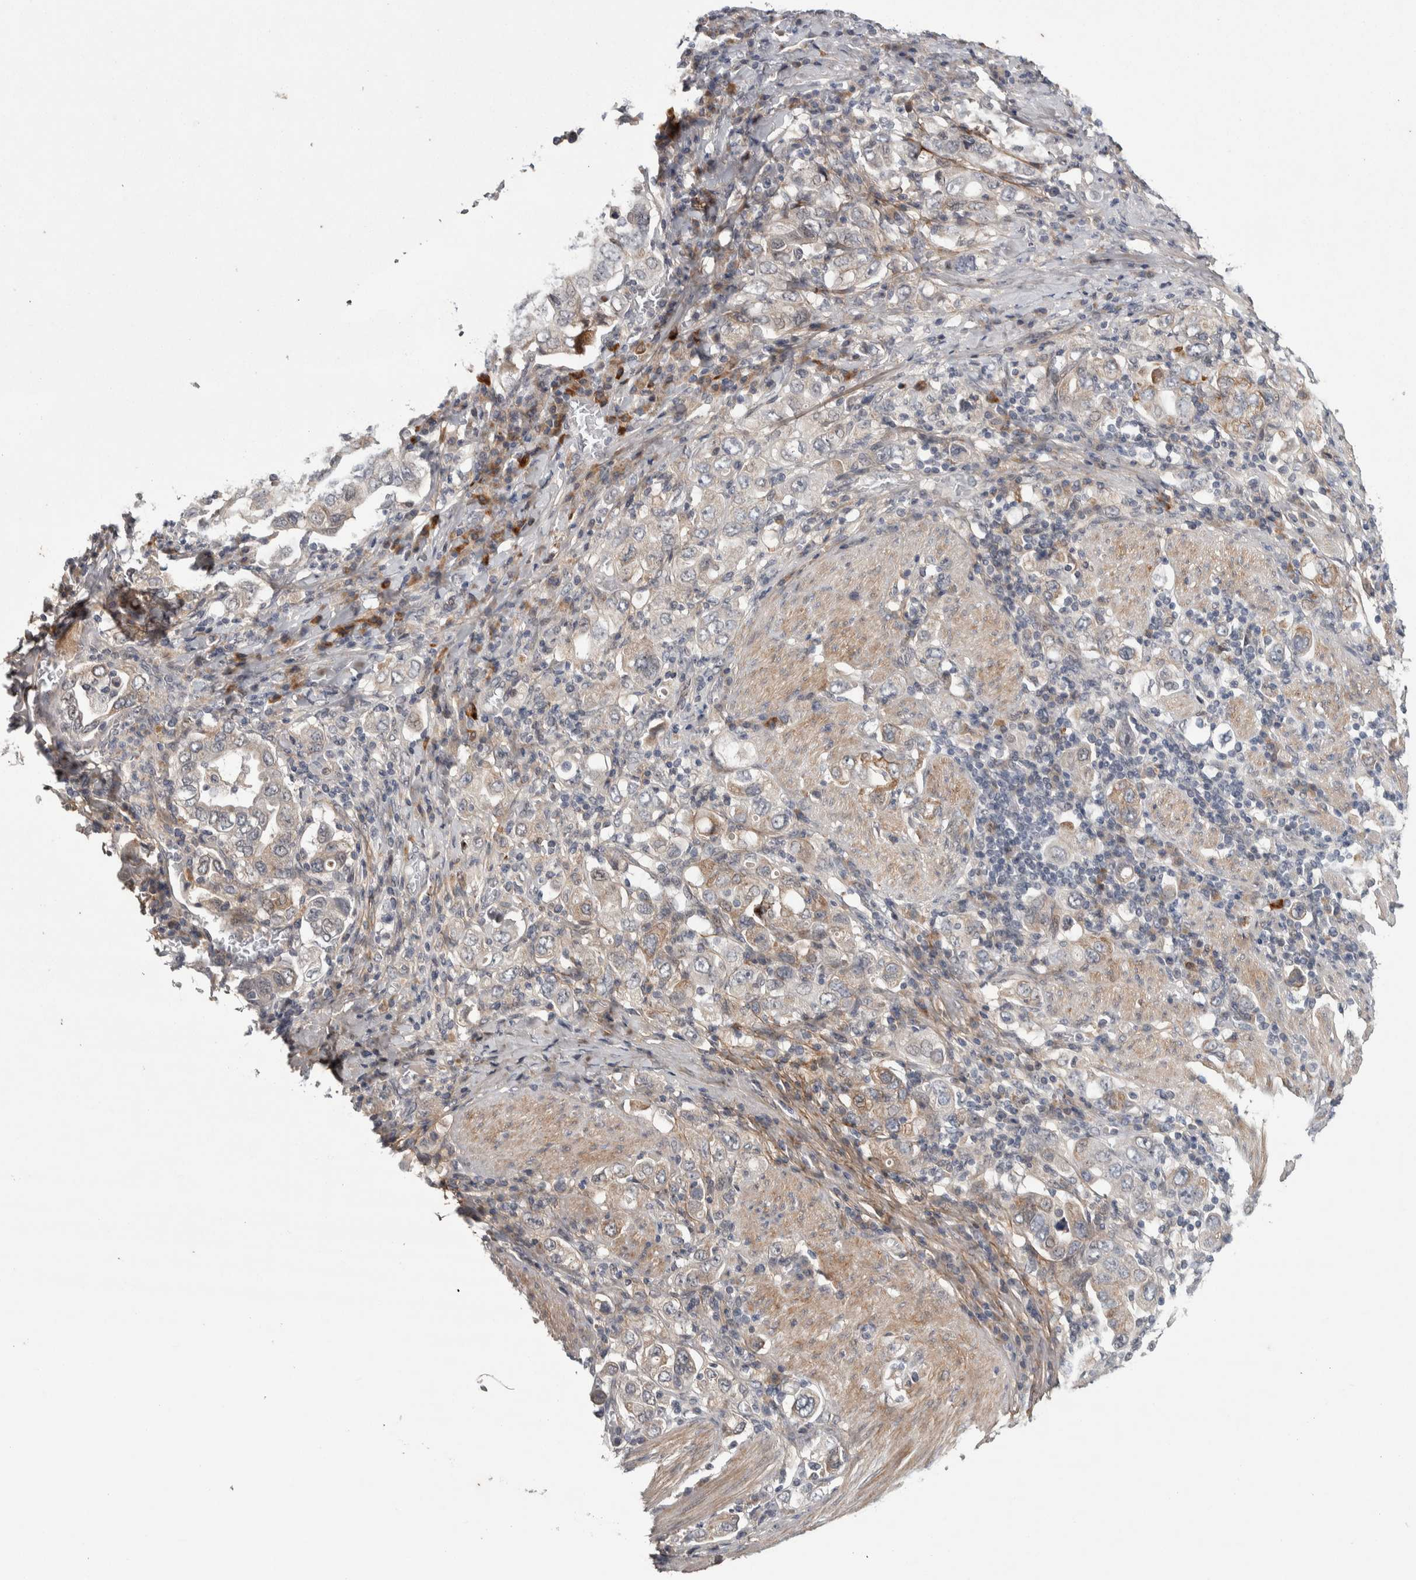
{"staining": {"intensity": "weak", "quantity": "25%-75%", "location": "cytoplasmic/membranous"}, "tissue": "stomach cancer", "cell_type": "Tumor cells", "image_type": "cancer", "snomed": [{"axis": "morphology", "description": "Adenocarcinoma, NOS"}, {"axis": "topography", "description": "Stomach, upper"}], "caption": "Immunohistochemical staining of stomach cancer reveals low levels of weak cytoplasmic/membranous expression in about 25%-75% of tumor cells.", "gene": "ASPN", "patient": {"sex": "male", "age": 62}}